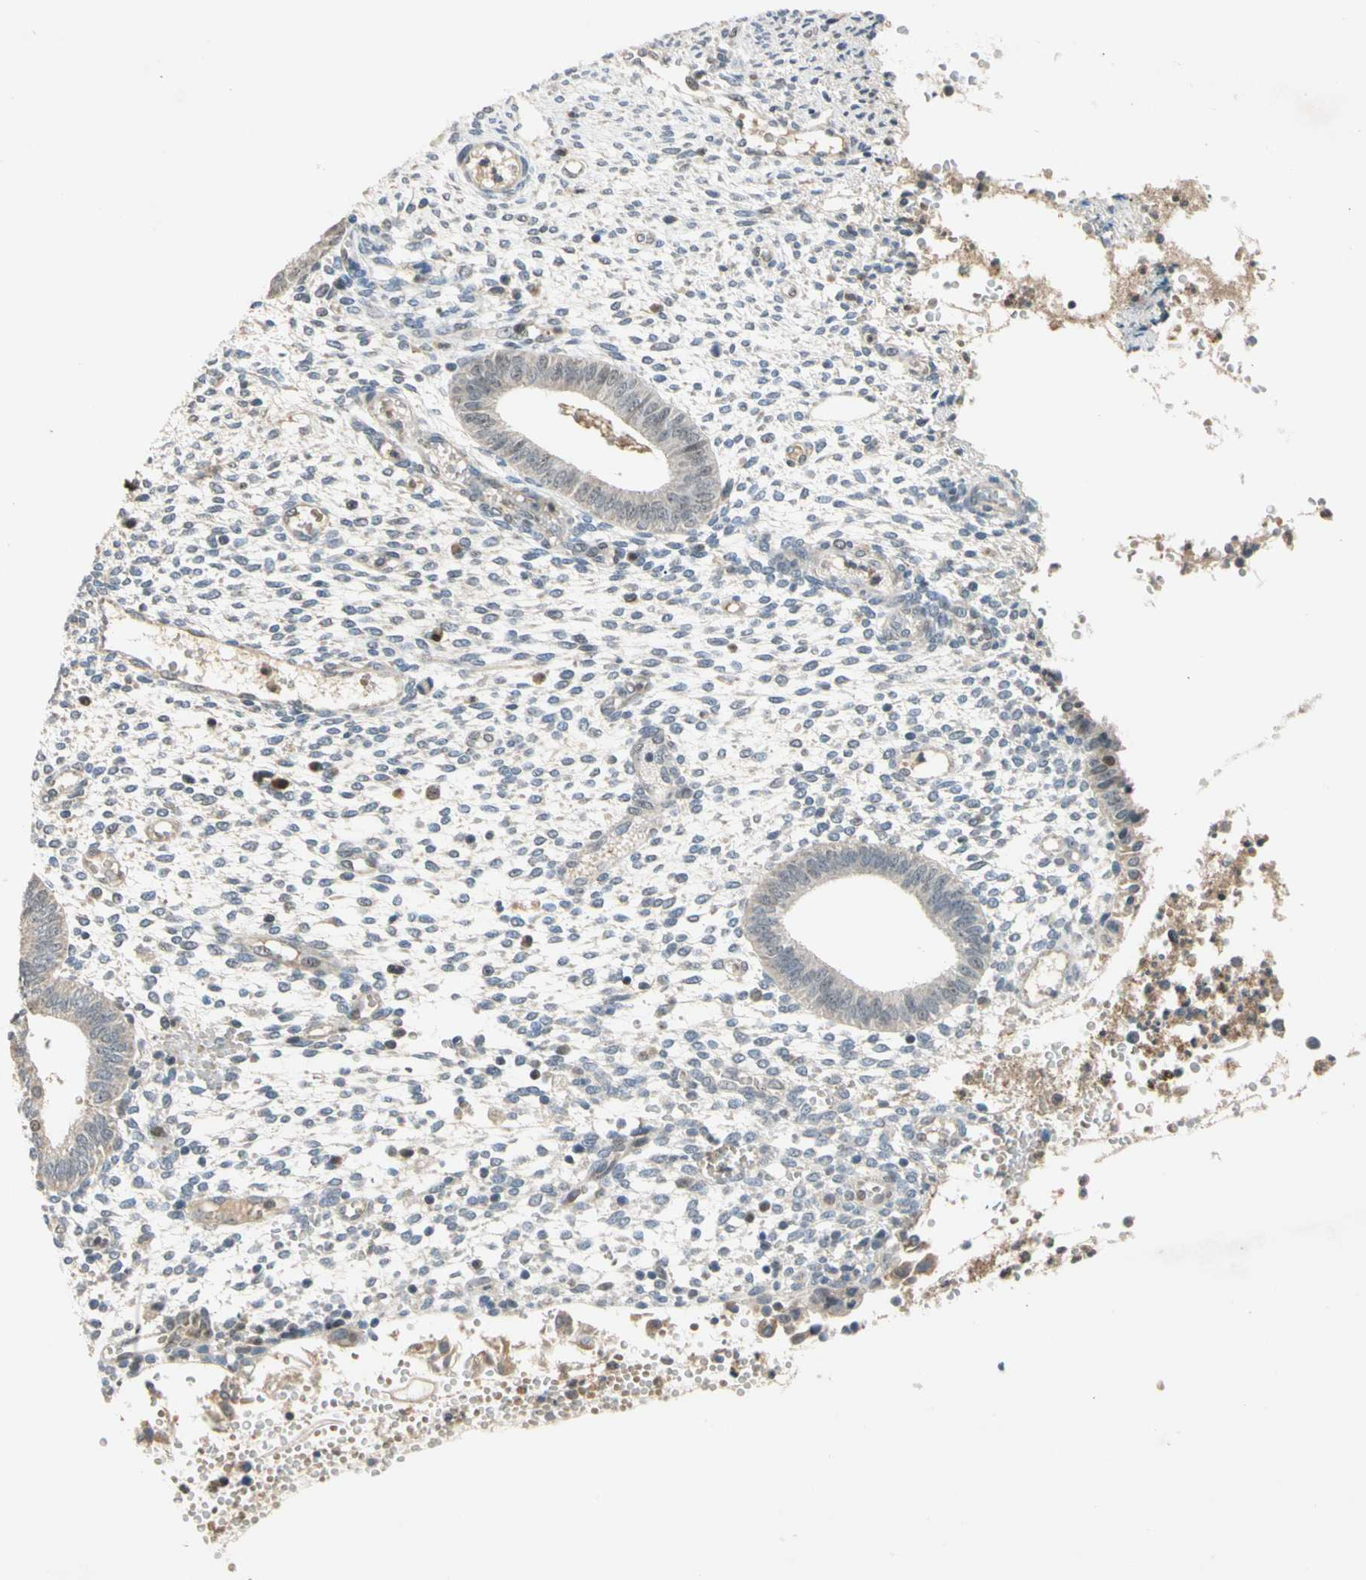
{"staining": {"intensity": "negative", "quantity": "none", "location": "none"}, "tissue": "endometrium", "cell_type": "Cells in endometrial stroma", "image_type": "normal", "snomed": [{"axis": "morphology", "description": "Normal tissue, NOS"}, {"axis": "topography", "description": "Endometrium"}], "caption": "Immunohistochemistry (IHC) micrograph of normal endometrium stained for a protein (brown), which demonstrates no staining in cells in endometrial stroma.", "gene": "RIOX2", "patient": {"sex": "female", "age": 35}}